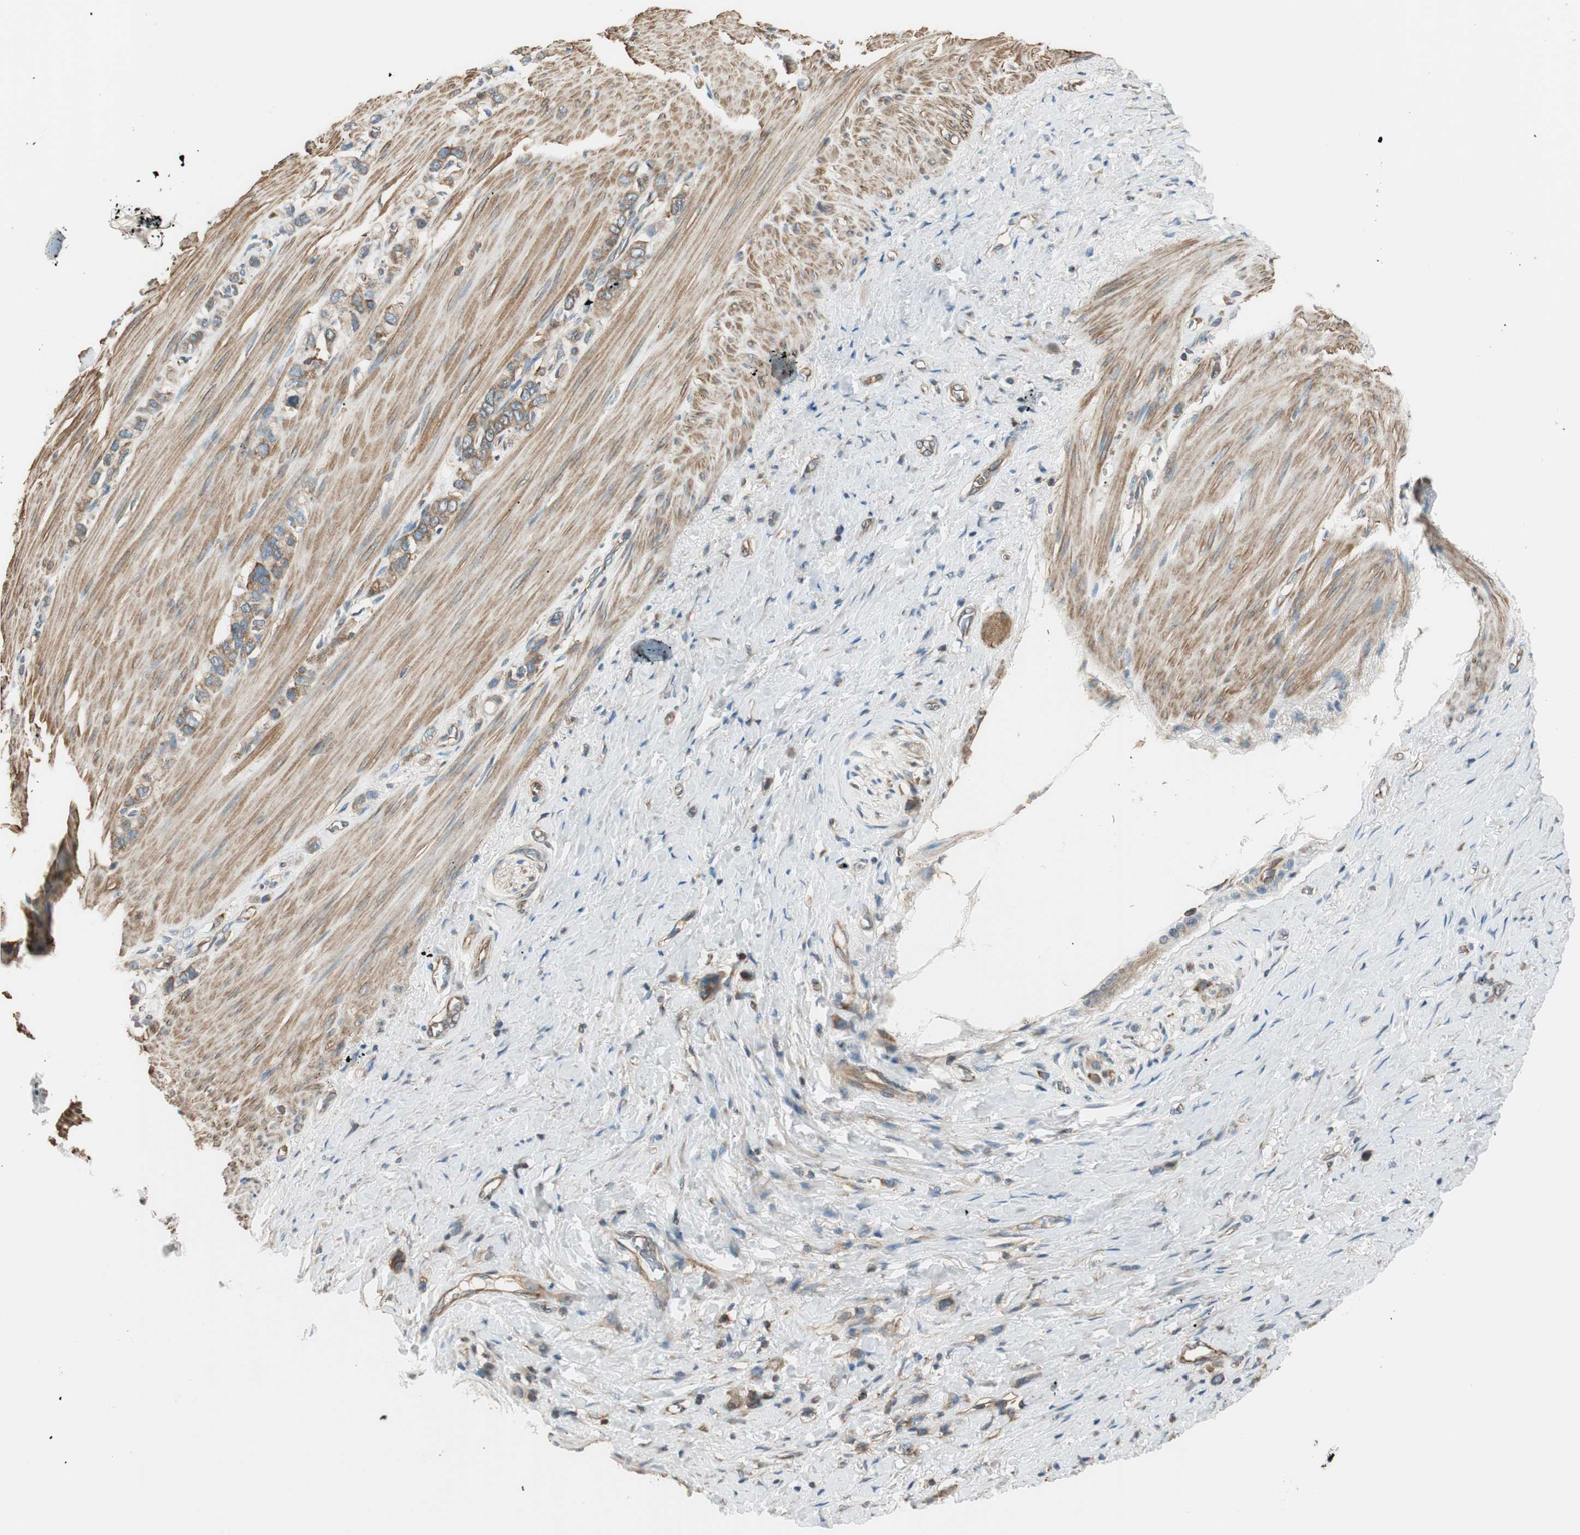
{"staining": {"intensity": "moderate", "quantity": ">75%", "location": "cytoplasmic/membranous"}, "tissue": "stomach cancer", "cell_type": "Tumor cells", "image_type": "cancer", "snomed": [{"axis": "morphology", "description": "Normal tissue, NOS"}, {"axis": "morphology", "description": "Adenocarcinoma, NOS"}, {"axis": "morphology", "description": "Adenocarcinoma, High grade"}, {"axis": "topography", "description": "Stomach, upper"}, {"axis": "topography", "description": "Stomach"}], "caption": "DAB (3,3'-diaminobenzidine) immunohistochemical staining of human stomach cancer exhibits moderate cytoplasmic/membranous protein positivity in approximately >75% of tumor cells. The protein of interest is stained brown, and the nuclei are stained in blue (DAB (3,3'-diaminobenzidine) IHC with brightfield microscopy, high magnification).", "gene": "PI4K2B", "patient": {"sex": "female", "age": 65}}